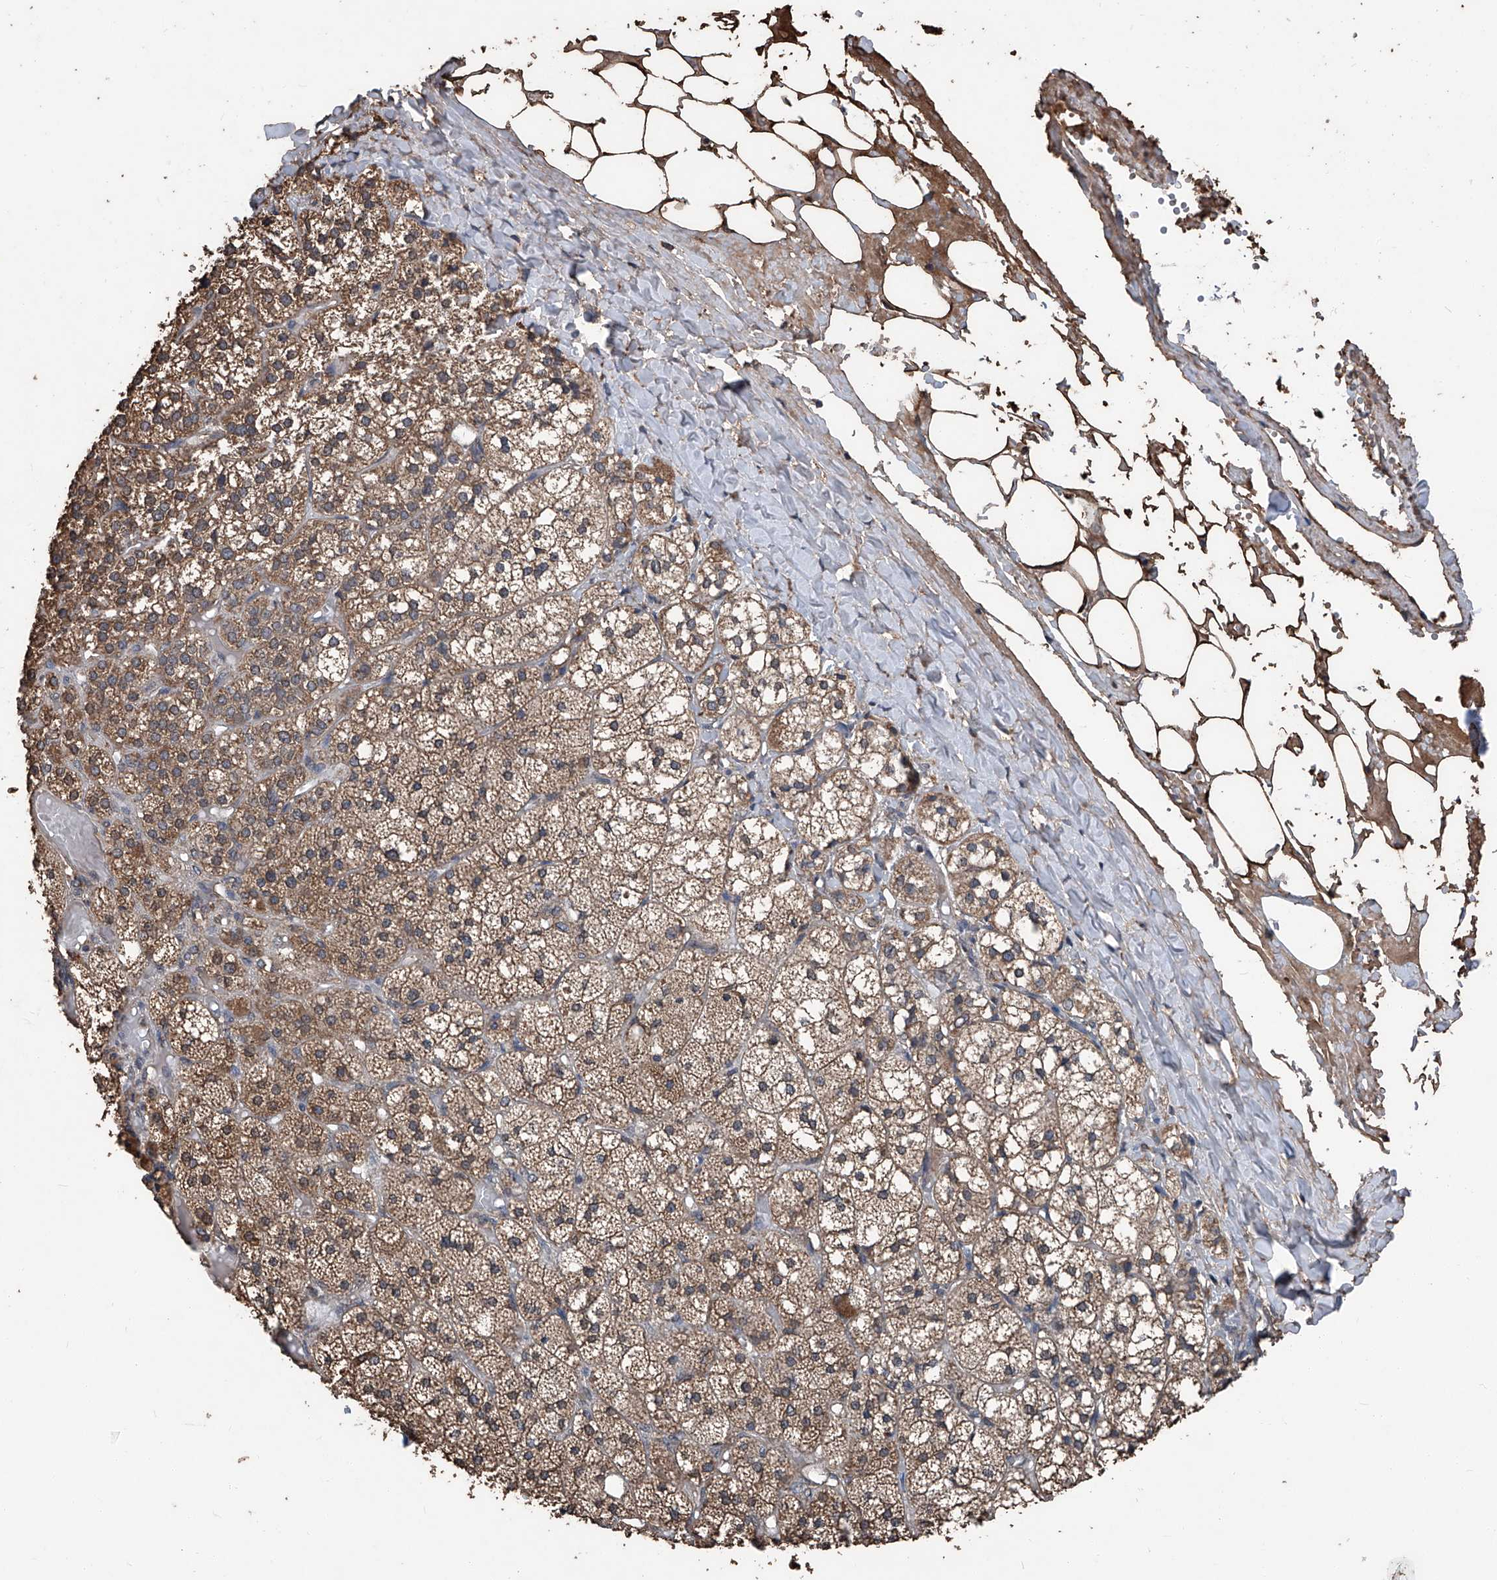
{"staining": {"intensity": "moderate", "quantity": ">75%", "location": "cytoplasmic/membranous"}, "tissue": "adrenal gland", "cell_type": "Glandular cells", "image_type": "normal", "snomed": [{"axis": "morphology", "description": "Normal tissue, NOS"}, {"axis": "topography", "description": "Adrenal gland"}], "caption": "A micrograph showing moderate cytoplasmic/membranous positivity in approximately >75% of glandular cells in normal adrenal gland, as visualized by brown immunohistochemical staining.", "gene": "STARD7", "patient": {"sex": "female", "age": 61}}